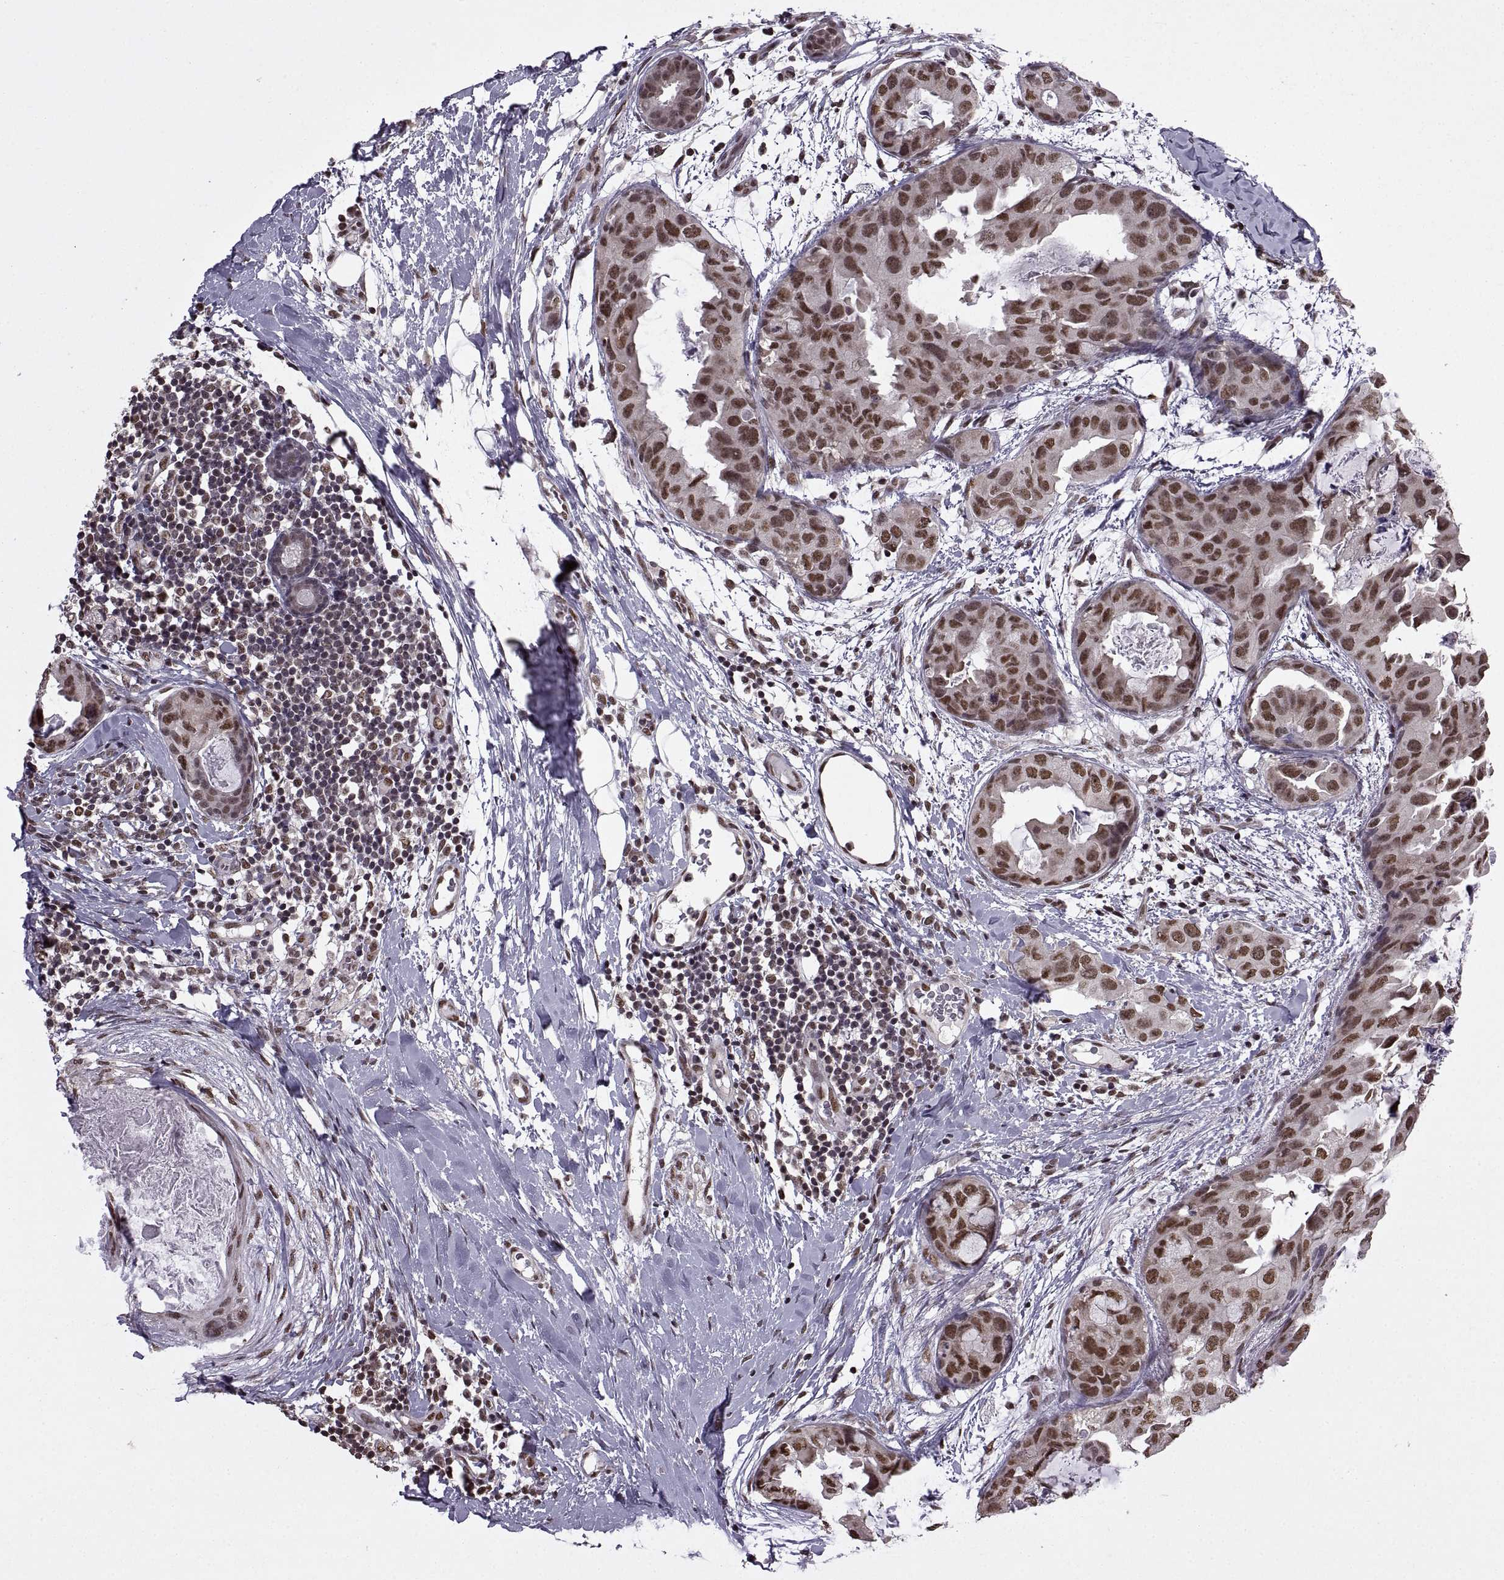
{"staining": {"intensity": "strong", "quantity": ">75%", "location": "nuclear"}, "tissue": "breast cancer", "cell_type": "Tumor cells", "image_type": "cancer", "snomed": [{"axis": "morphology", "description": "Normal tissue, NOS"}, {"axis": "morphology", "description": "Duct carcinoma"}, {"axis": "topography", "description": "Breast"}], "caption": "High-power microscopy captured an immunohistochemistry (IHC) image of breast cancer, revealing strong nuclear positivity in approximately >75% of tumor cells.", "gene": "INTS3", "patient": {"sex": "female", "age": 40}}